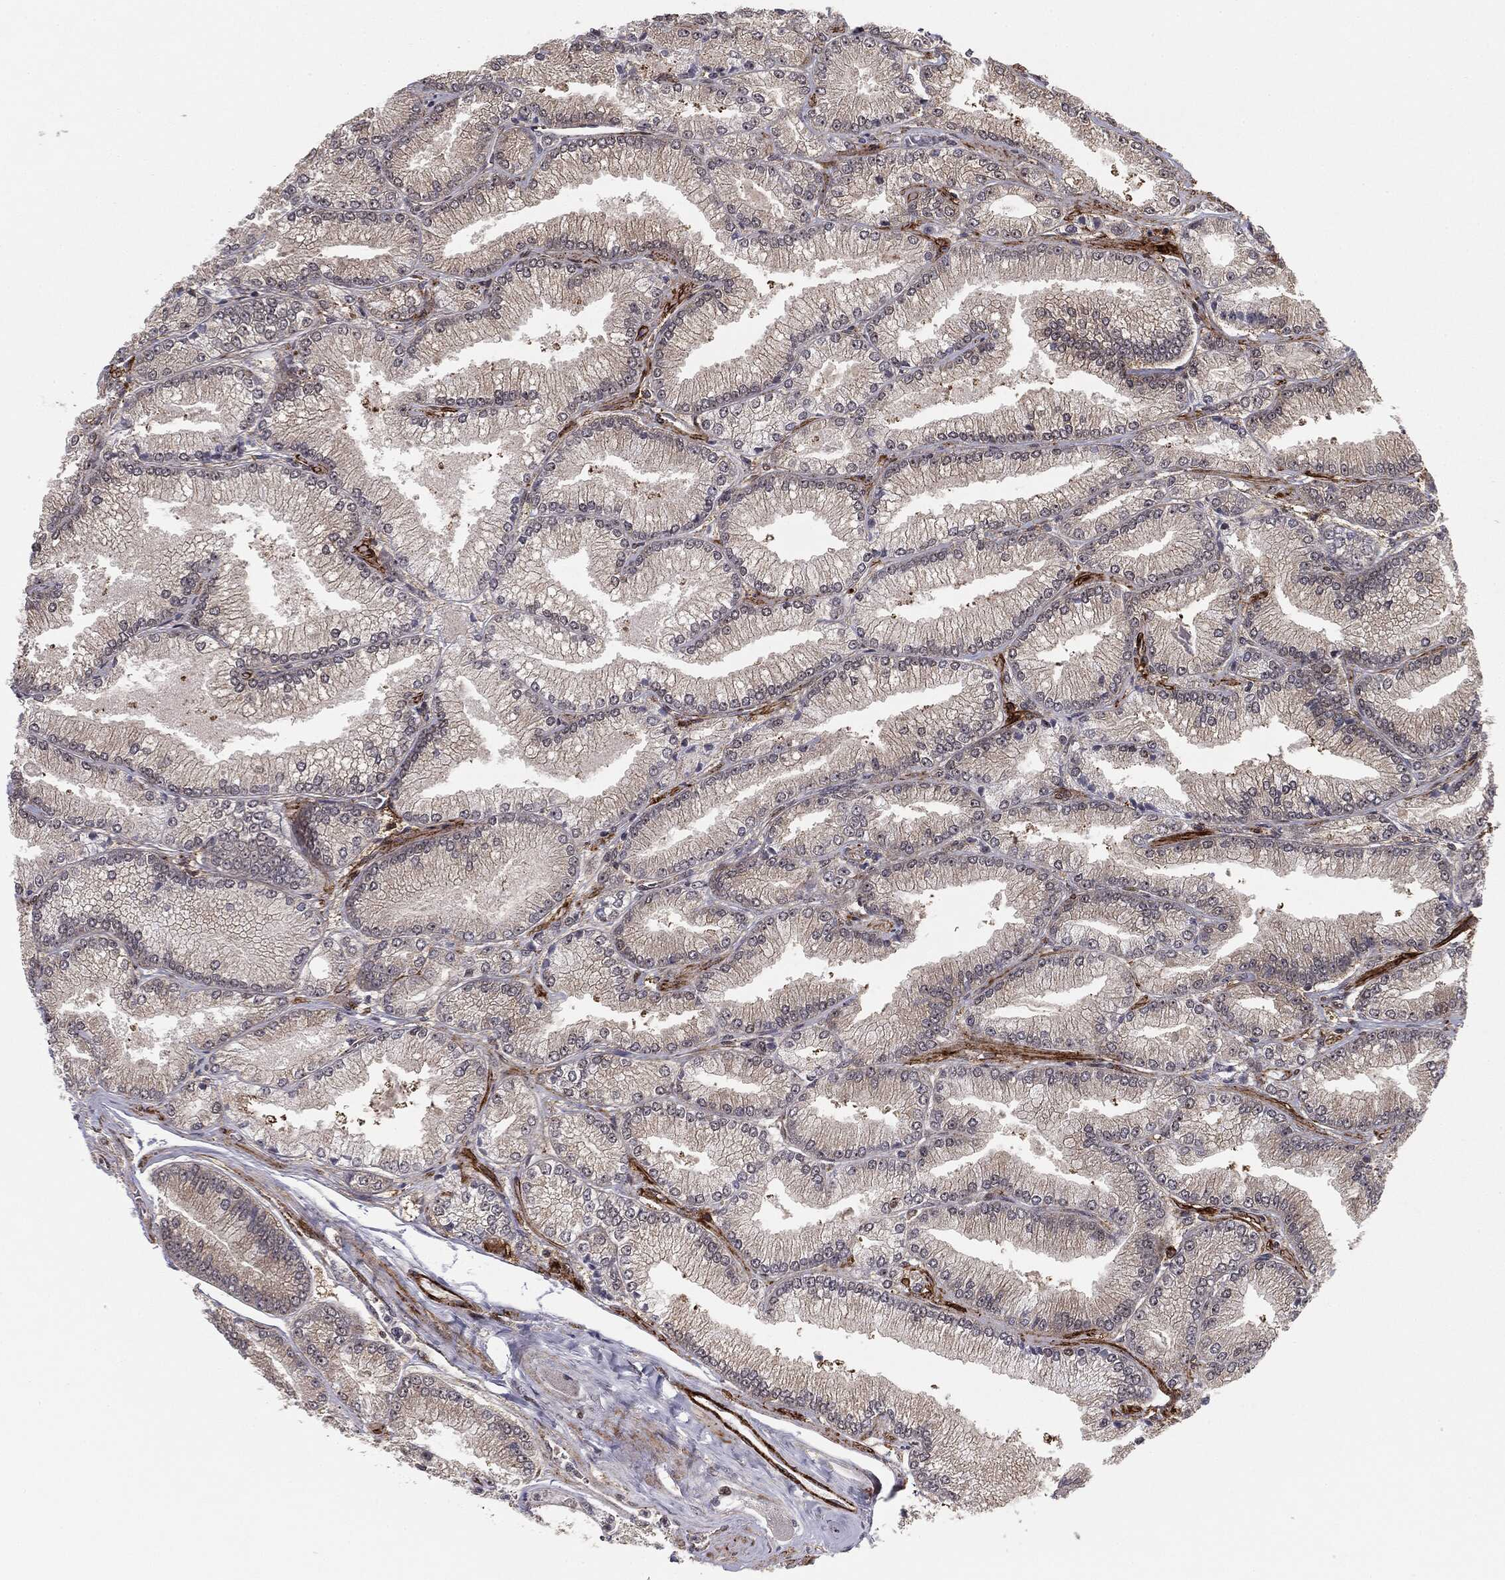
{"staining": {"intensity": "negative", "quantity": "none", "location": "none"}, "tissue": "prostate cancer", "cell_type": "Tumor cells", "image_type": "cancer", "snomed": [{"axis": "morphology", "description": "Adenocarcinoma, Low grade"}, {"axis": "topography", "description": "Prostate"}], "caption": "This image is of prostate low-grade adenocarcinoma stained with immunohistochemistry to label a protein in brown with the nuclei are counter-stained blue. There is no staining in tumor cells.", "gene": "PTEN", "patient": {"sex": "male", "age": 67}}